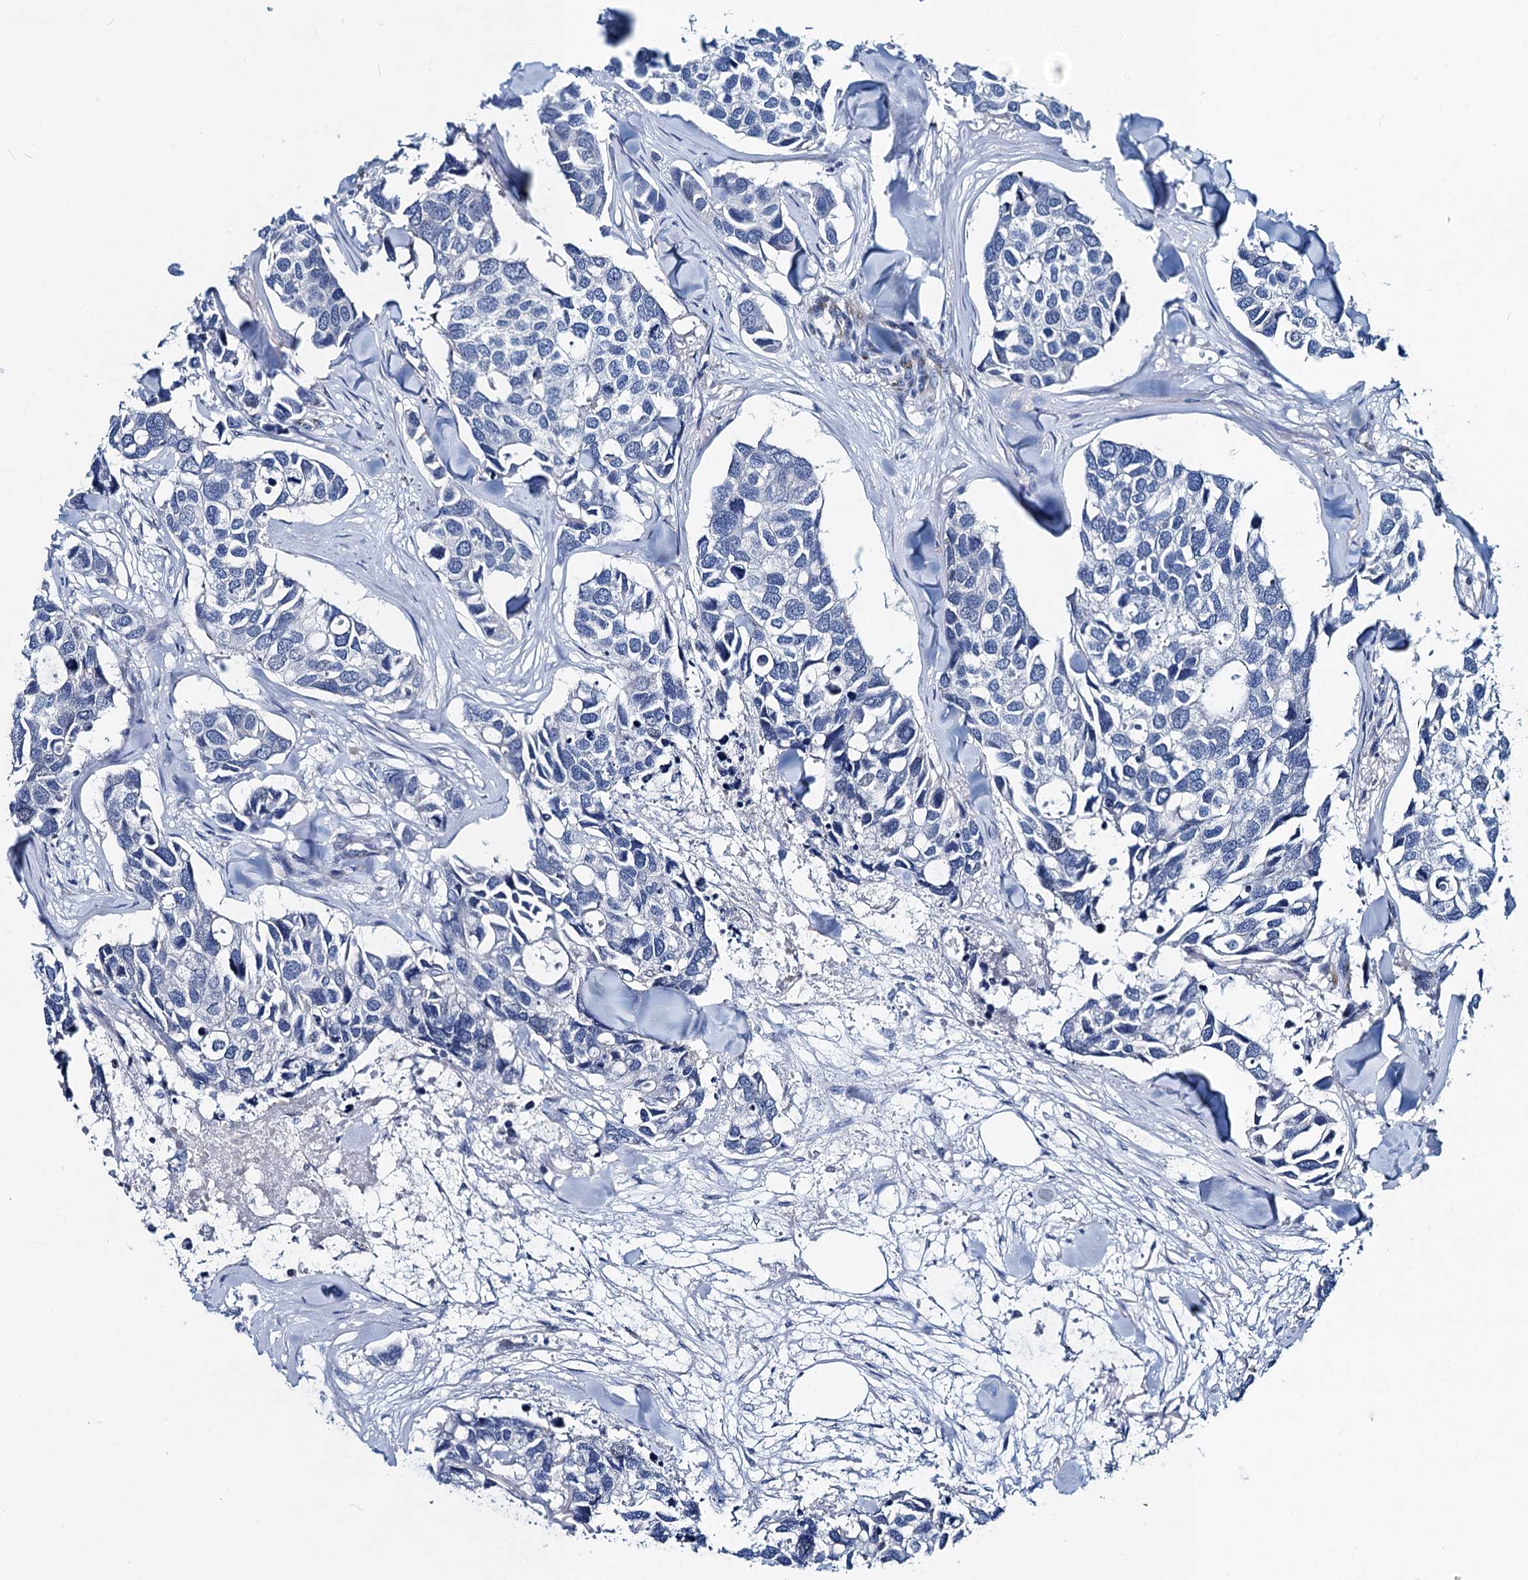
{"staining": {"intensity": "negative", "quantity": "none", "location": "none"}, "tissue": "breast cancer", "cell_type": "Tumor cells", "image_type": "cancer", "snomed": [{"axis": "morphology", "description": "Duct carcinoma"}, {"axis": "topography", "description": "Breast"}], "caption": "A photomicrograph of human breast infiltrating ductal carcinoma is negative for staining in tumor cells.", "gene": "NBEA", "patient": {"sex": "female", "age": 83}}